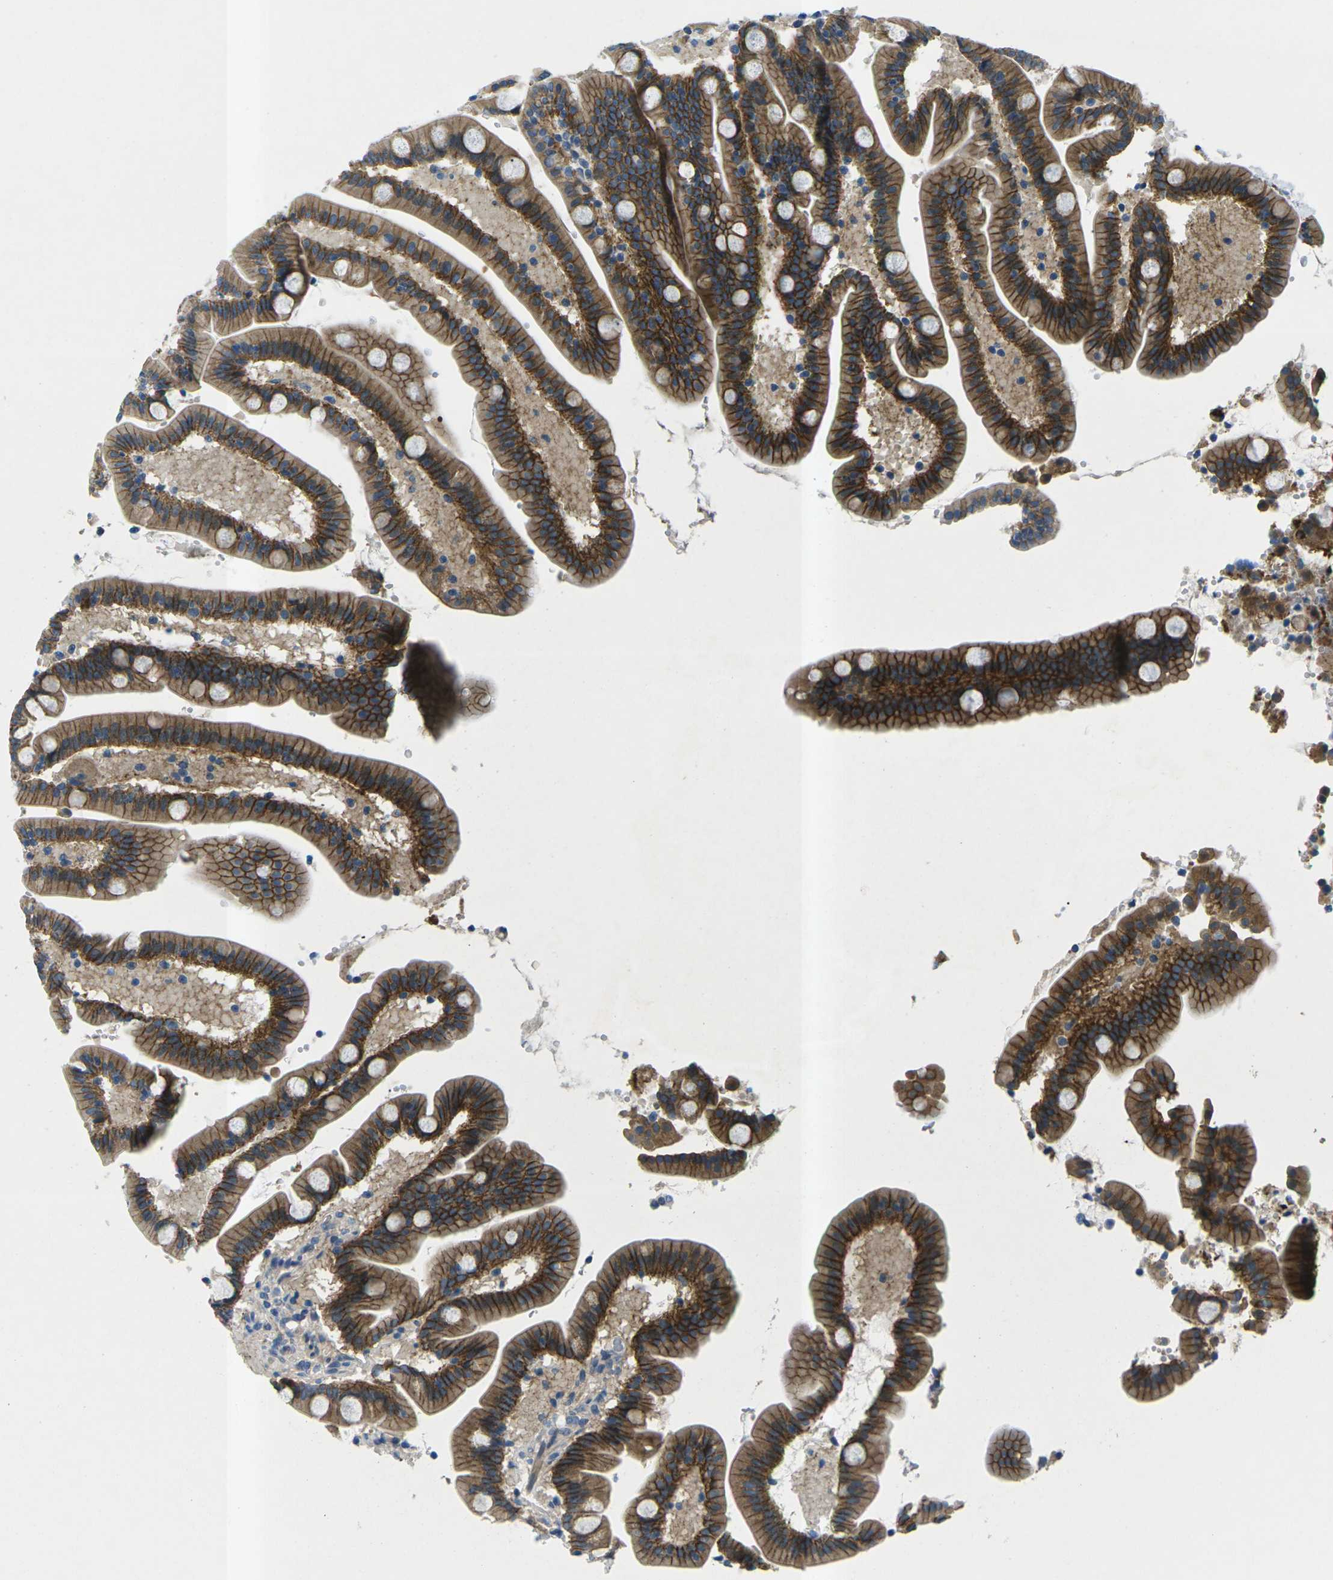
{"staining": {"intensity": "moderate", "quantity": ">75%", "location": "cytoplasmic/membranous"}, "tissue": "duodenum", "cell_type": "Glandular cells", "image_type": "normal", "snomed": [{"axis": "morphology", "description": "Normal tissue, NOS"}, {"axis": "topography", "description": "Duodenum"}], "caption": "Immunohistochemistry (IHC) of benign duodenum exhibits medium levels of moderate cytoplasmic/membranous staining in approximately >75% of glandular cells. The staining is performed using DAB (3,3'-diaminobenzidine) brown chromogen to label protein expression. The nuclei are counter-stained blue using hematoxylin.", "gene": "CTNND1", "patient": {"sex": "male", "age": 54}}